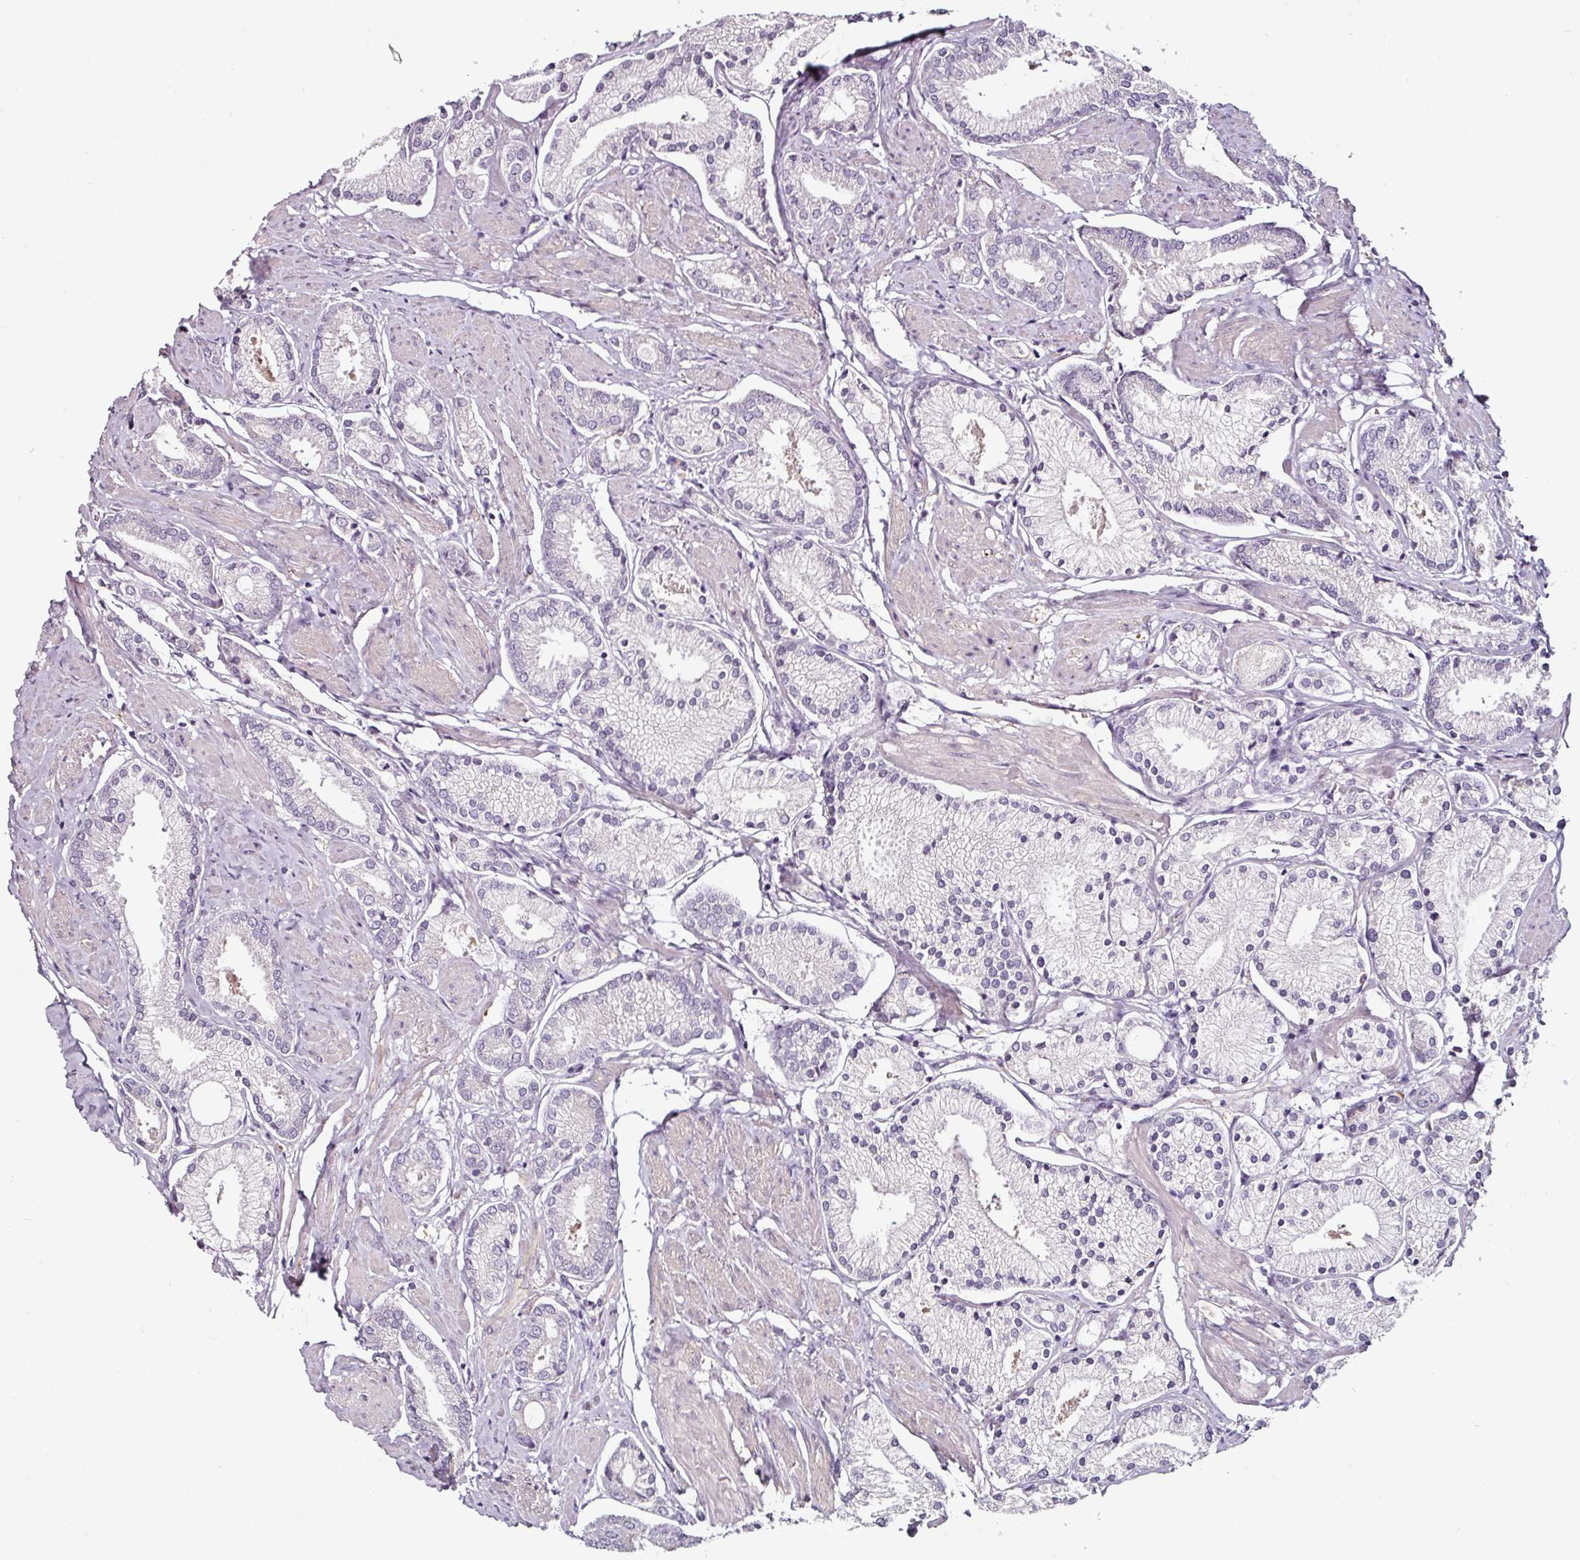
{"staining": {"intensity": "negative", "quantity": "none", "location": "none"}, "tissue": "prostate cancer", "cell_type": "Tumor cells", "image_type": "cancer", "snomed": [{"axis": "morphology", "description": "Adenocarcinoma, High grade"}, {"axis": "topography", "description": "Prostate and seminal vesicle, NOS"}], "caption": "Immunohistochemical staining of human prostate cancer (high-grade adenocarcinoma) demonstrates no significant positivity in tumor cells.", "gene": "CAP2", "patient": {"sex": "male", "age": 64}}